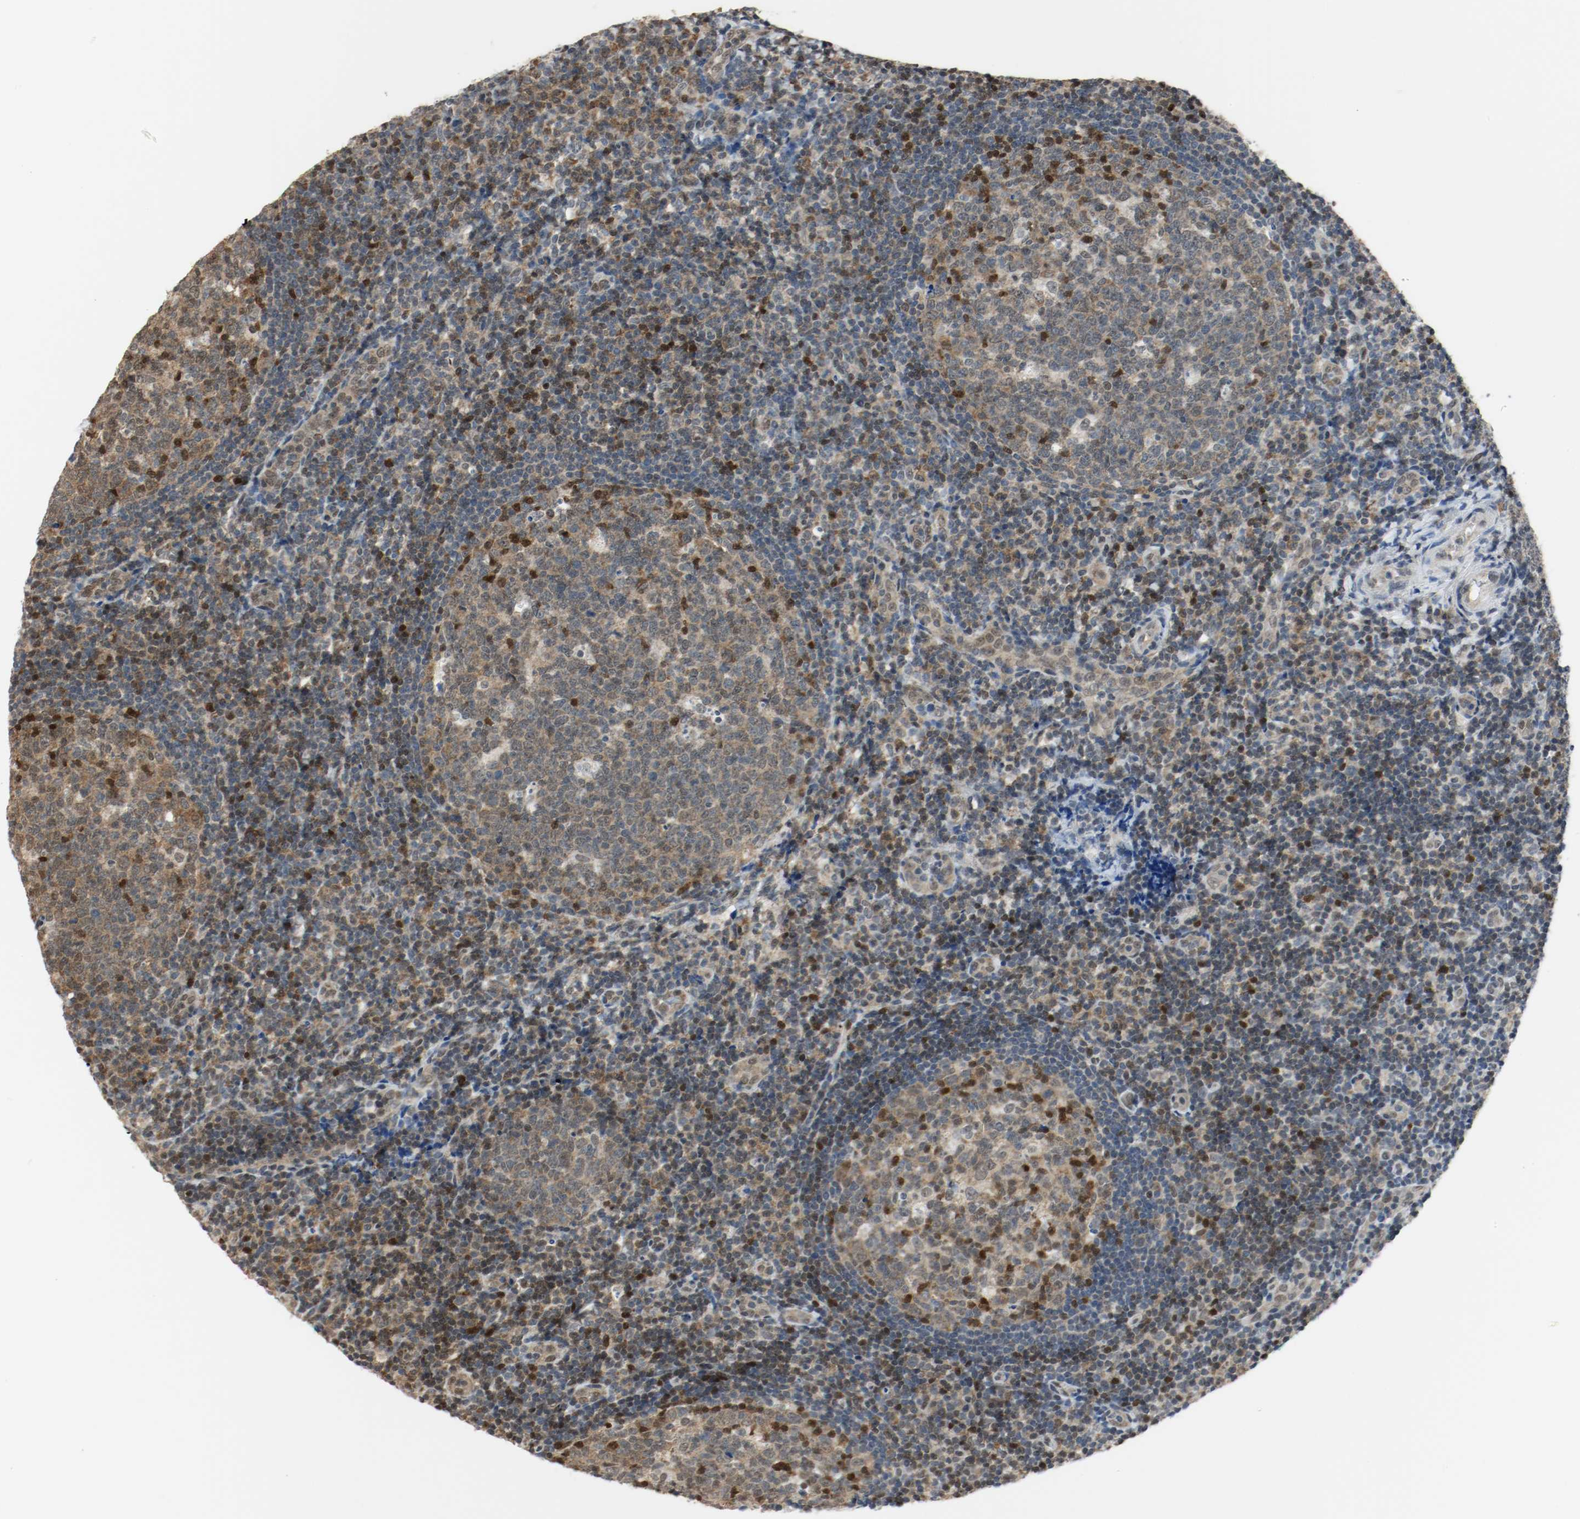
{"staining": {"intensity": "moderate", "quantity": ">75%", "location": "cytoplasmic/membranous,nuclear"}, "tissue": "tonsil", "cell_type": "Germinal center cells", "image_type": "normal", "snomed": [{"axis": "morphology", "description": "Normal tissue, NOS"}, {"axis": "topography", "description": "Tonsil"}], "caption": "Immunohistochemistry (IHC) micrograph of normal human tonsil stained for a protein (brown), which shows medium levels of moderate cytoplasmic/membranous,nuclear staining in about >75% of germinal center cells.", "gene": "PPME1", "patient": {"sex": "female", "age": 40}}